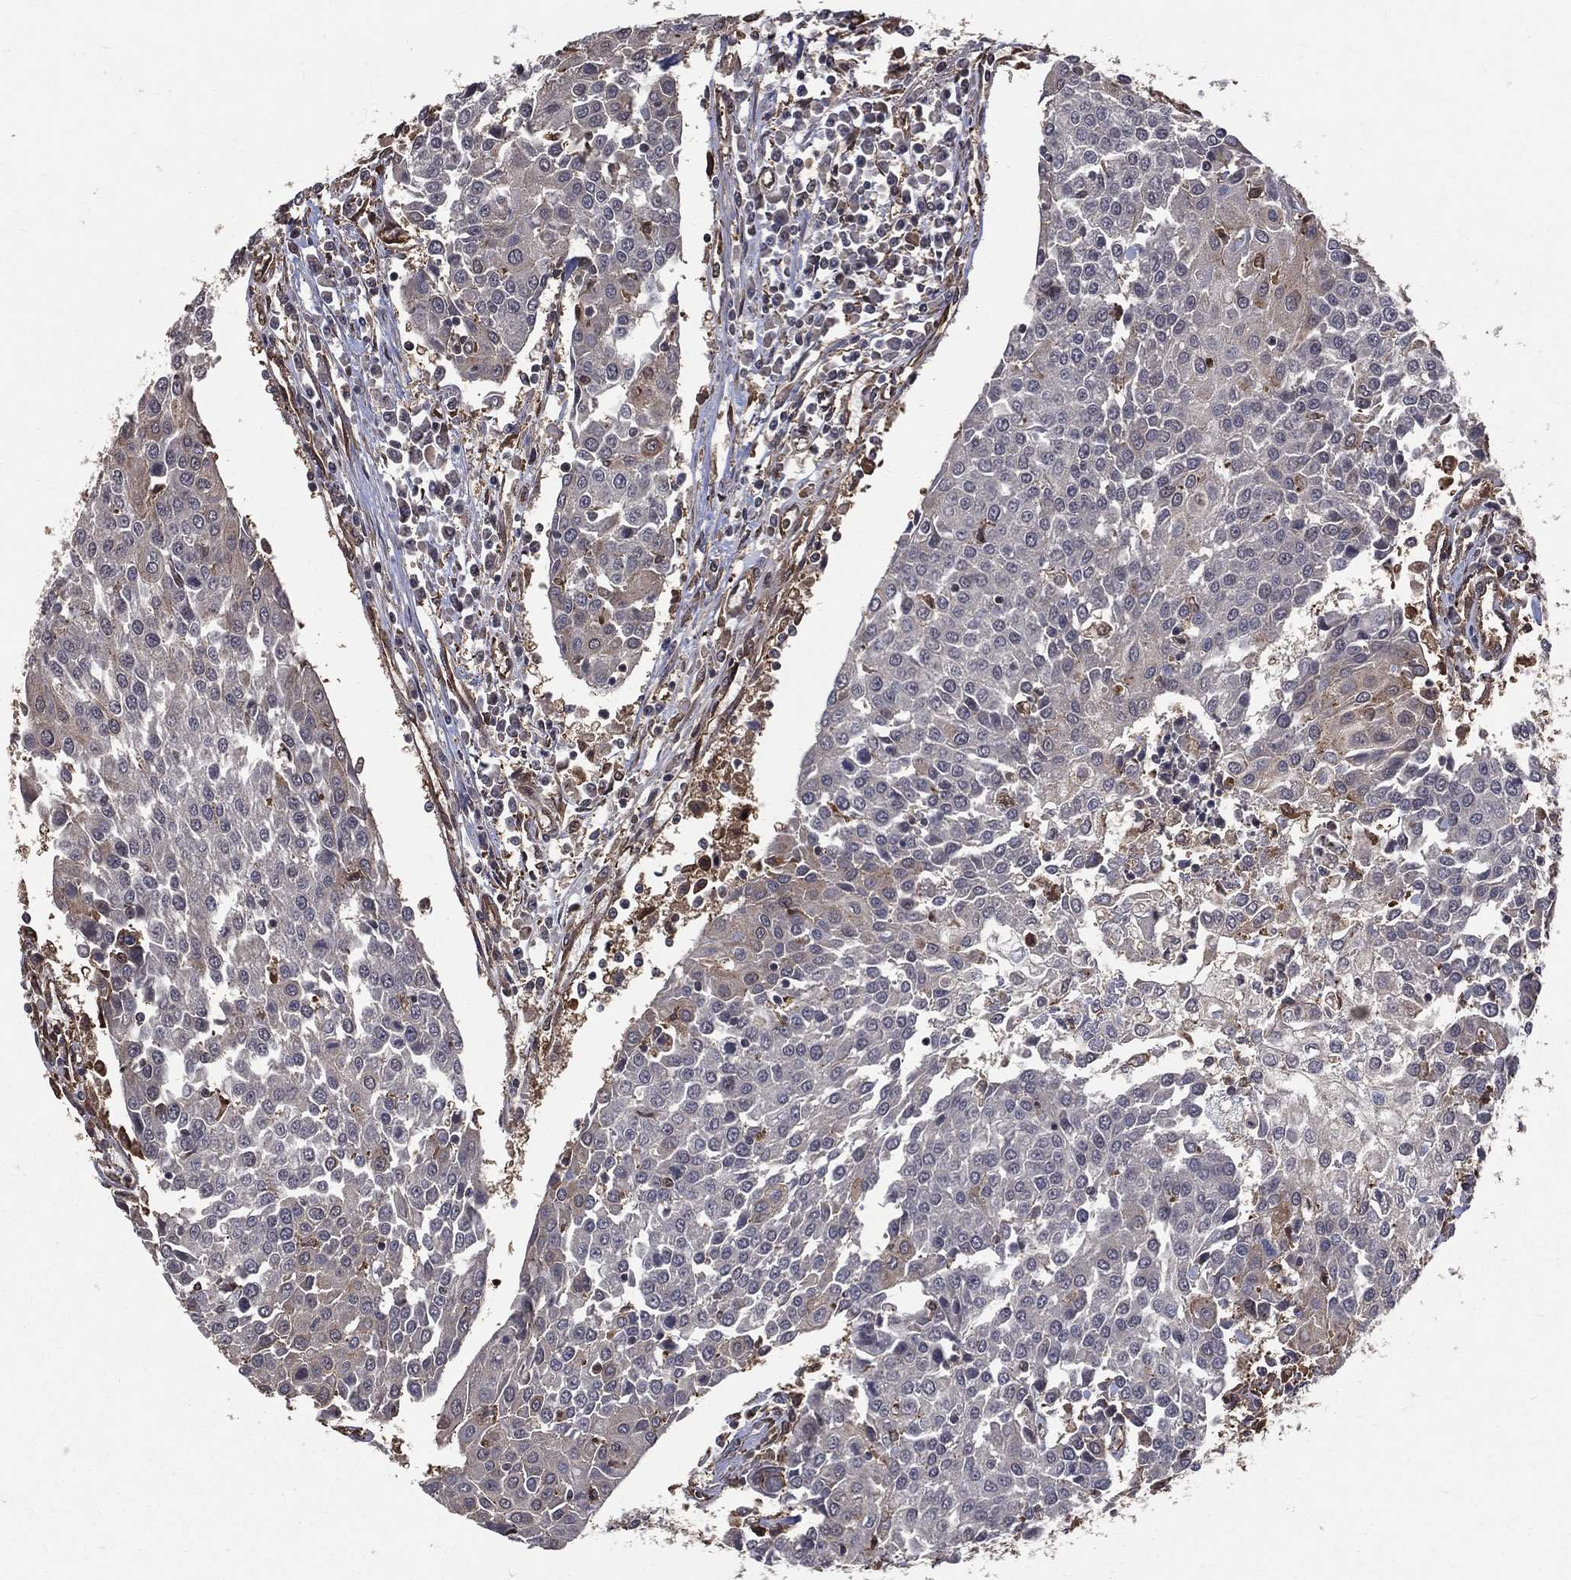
{"staining": {"intensity": "negative", "quantity": "none", "location": "none"}, "tissue": "urothelial cancer", "cell_type": "Tumor cells", "image_type": "cancer", "snomed": [{"axis": "morphology", "description": "Urothelial carcinoma, High grade"}, {"axis": "topography", "description": "Urinary bladder"}], "caption": "High power microscopy photomicrograph of an IHC micrograph of urothelial cancer, revealing no significant expression in tumor cells.", "gene": "DPYSL2", "patient": {"sex": "female", "age": 85}}